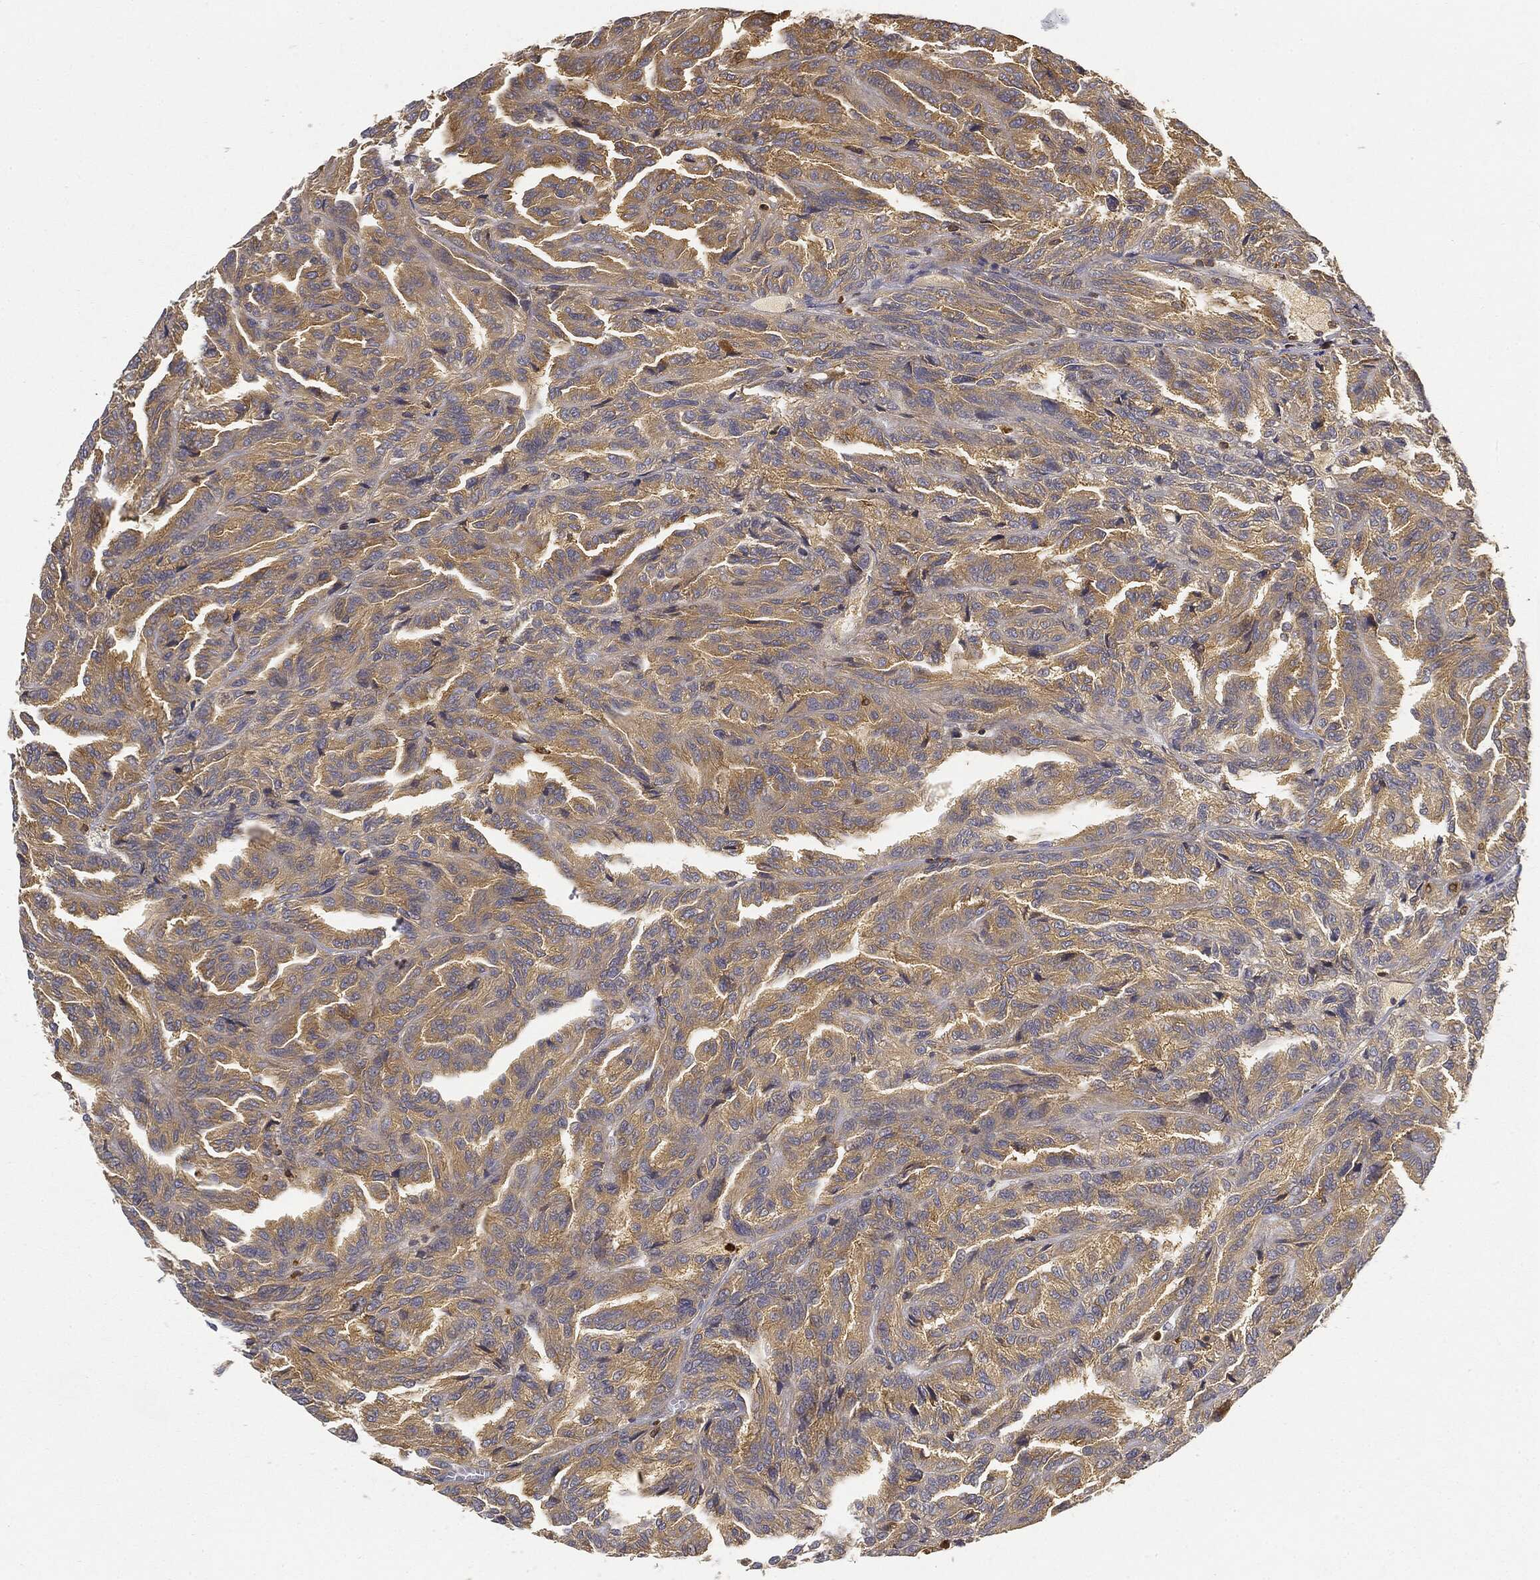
{"staining": {"intensity": "strong", "quantity": "25%-75%", "location": "cytoplasmic/membranous"}, "tissue": "renal cancer", "cell_type": "Tumor cells", "image_type": "cancer", "snomed": [{"axis": "morphology", "description": "Adenocarcinoma, NOS"}, {"axis": "topography", "description": "Kidney"}], "caption": "Protein positivity by immunohistochemistry displays strong cytoplasmic/membranous staining in about 25%-75% of tumor cells in renal cancer (adenocarcinoma).", "gene": "WDR1", "patient": {"sex": "male", "age": 79}}